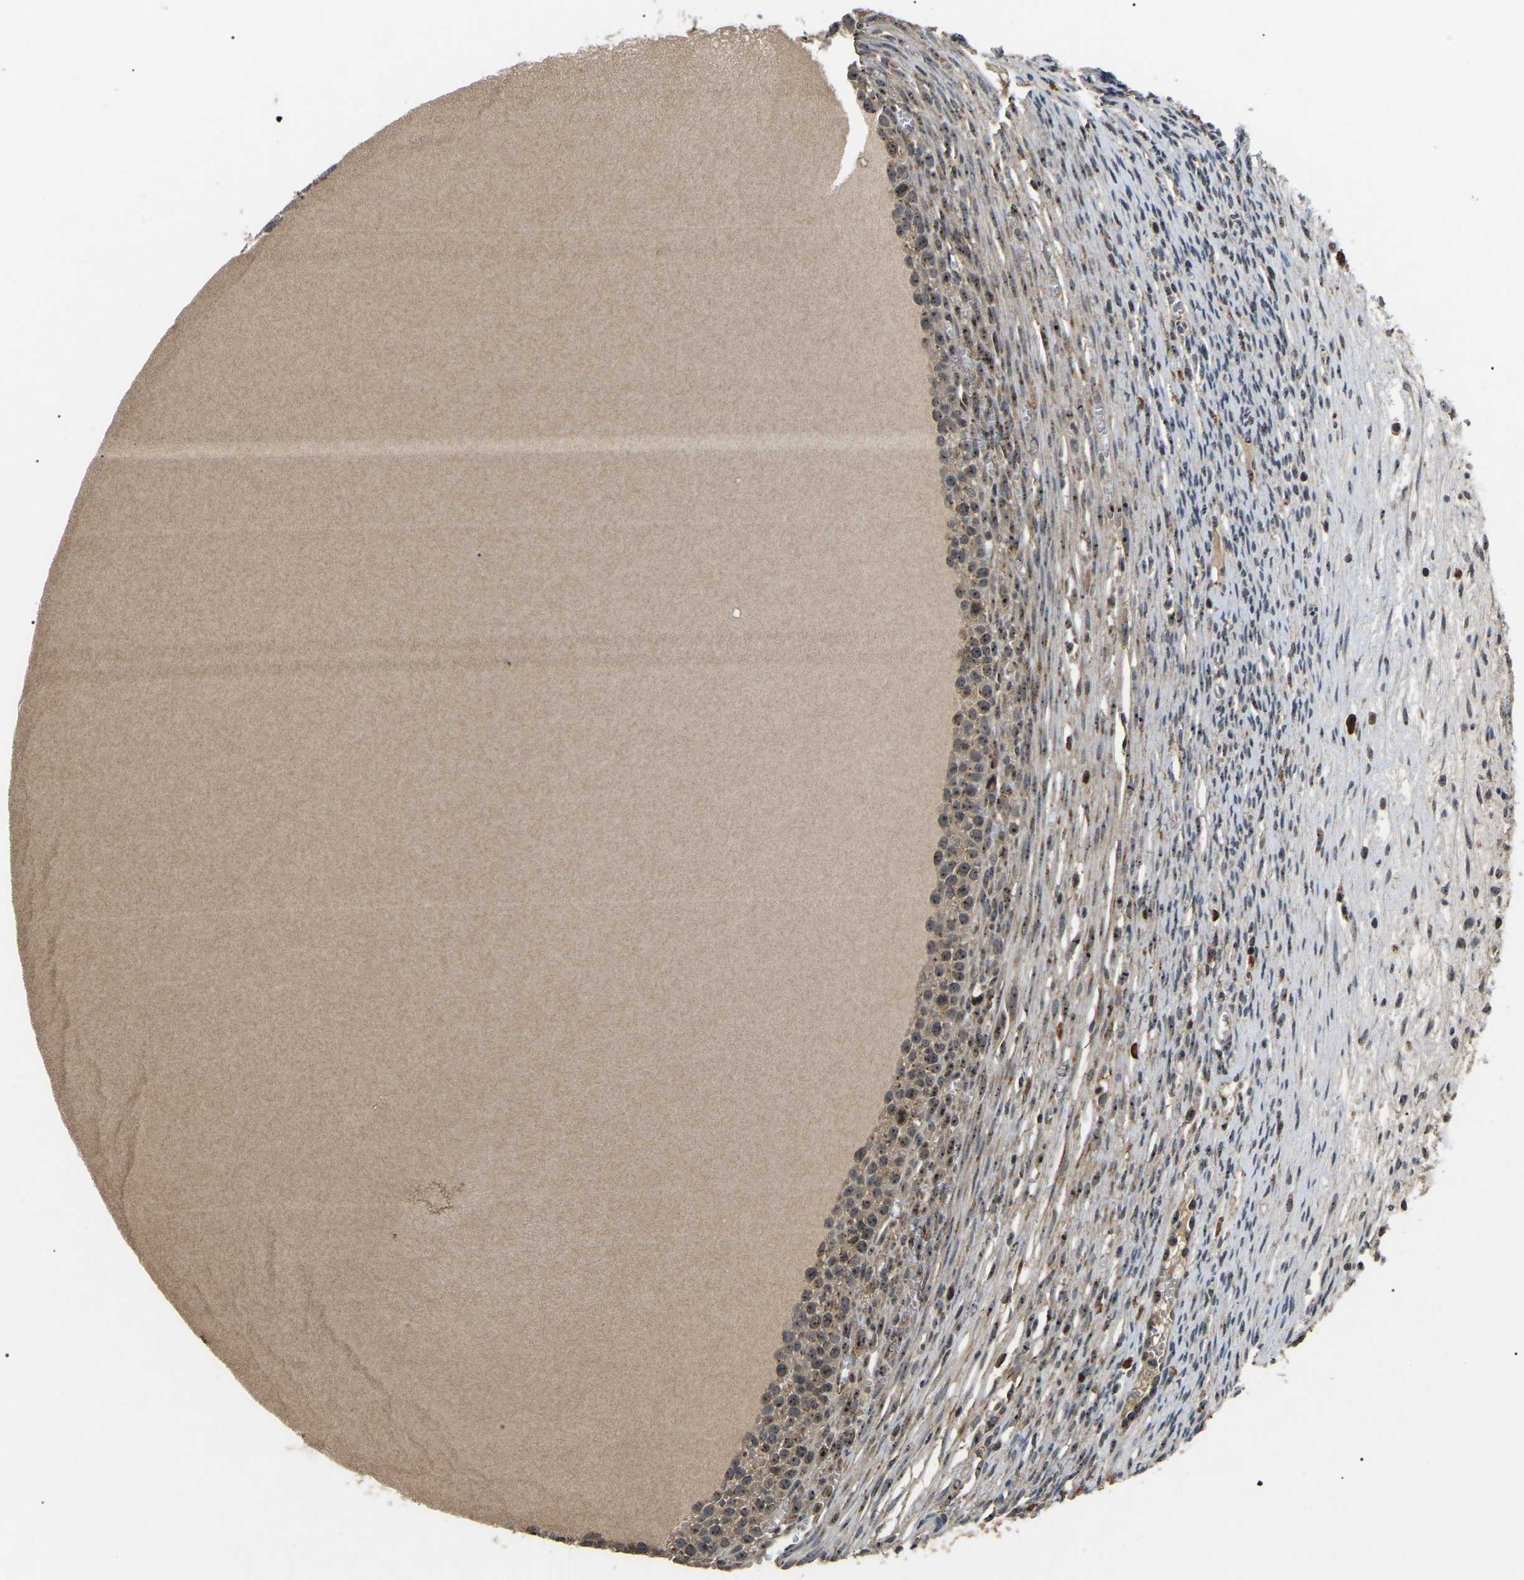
{"staining": {"intensity": "moderate", "quantity": "<25%", "location": "nuclear"}, "tissue": "ovary", "cell_type": "Ovarian stroma cells", "image_type": "normal", "snomed": [{"axis": "morphology", "description": "Normal tissue, NOS"}, {"axis": "topography", "description": "Ovary"}], "caption": "High-power microscopy captured an immunohistochemistry (IHC) photomicrograph of benign ovary, revealing moderate nuclear positivity in about <25% of ovarian stroma cells. (Stains: DAB in brown, nuclei in blue, Microscopy: brightfield microscopy at high magnification).", "gene": "RBM28", "patient": {"sex": "female", "age": 33}}